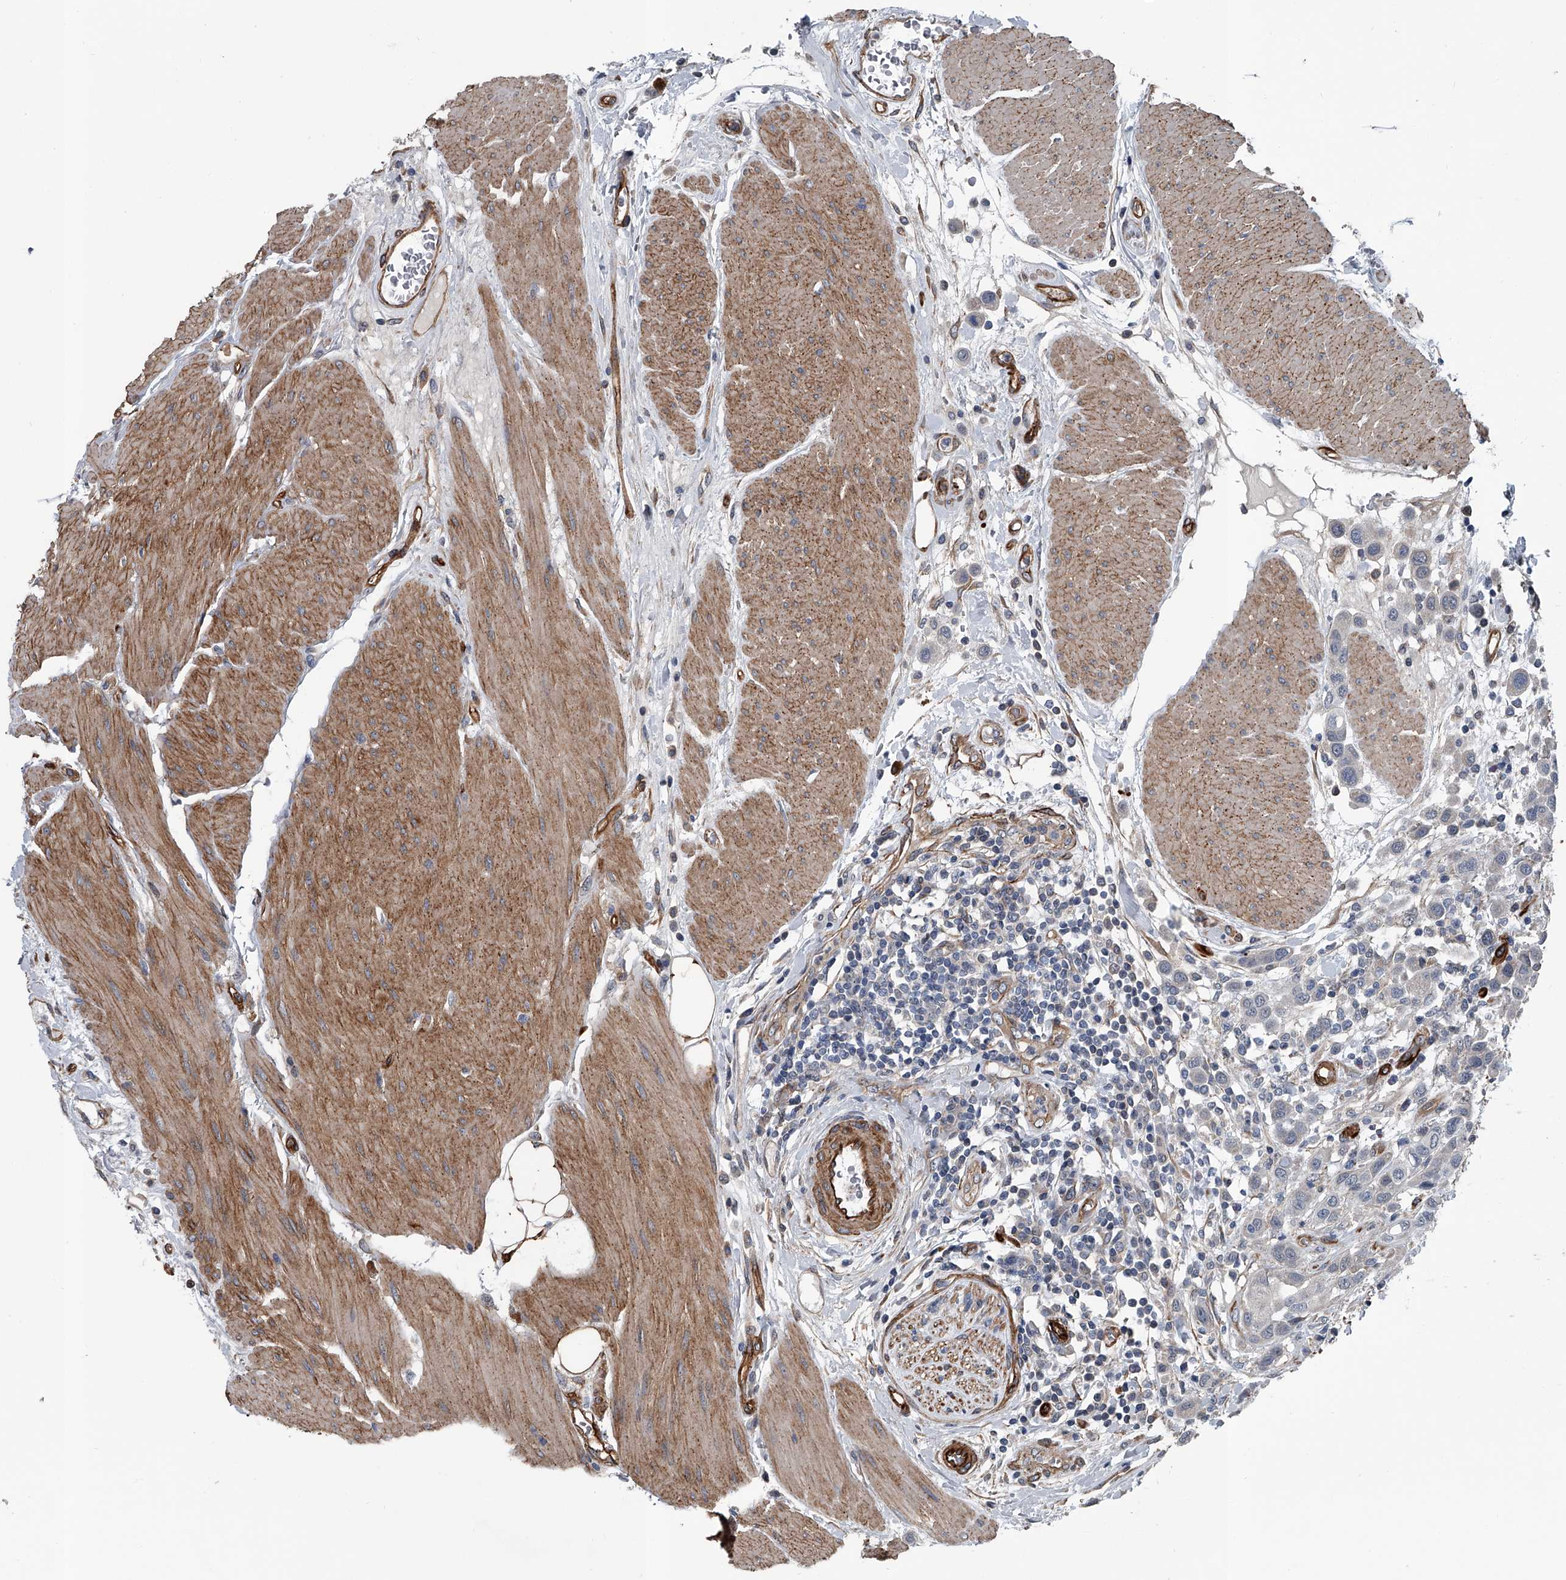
{"staining": {"intensity": "negative", "quantity": "none", "location": "none"}, "tissue": "urothelial cancer", "cell_type": "Tumor cells", "image_type": "cancer", "snomed": [{"axis": "morphology", "description": "Urothelial carcinoma, High grade"}, {"axis": "topography", "description": "Urinary bladder"}], "caption": "A histopathology image of human urothelial cancer is negative for staining in tumor cells.", "gene": "LDLRAD2", "patient": {"sex": "male", "age": 50}}